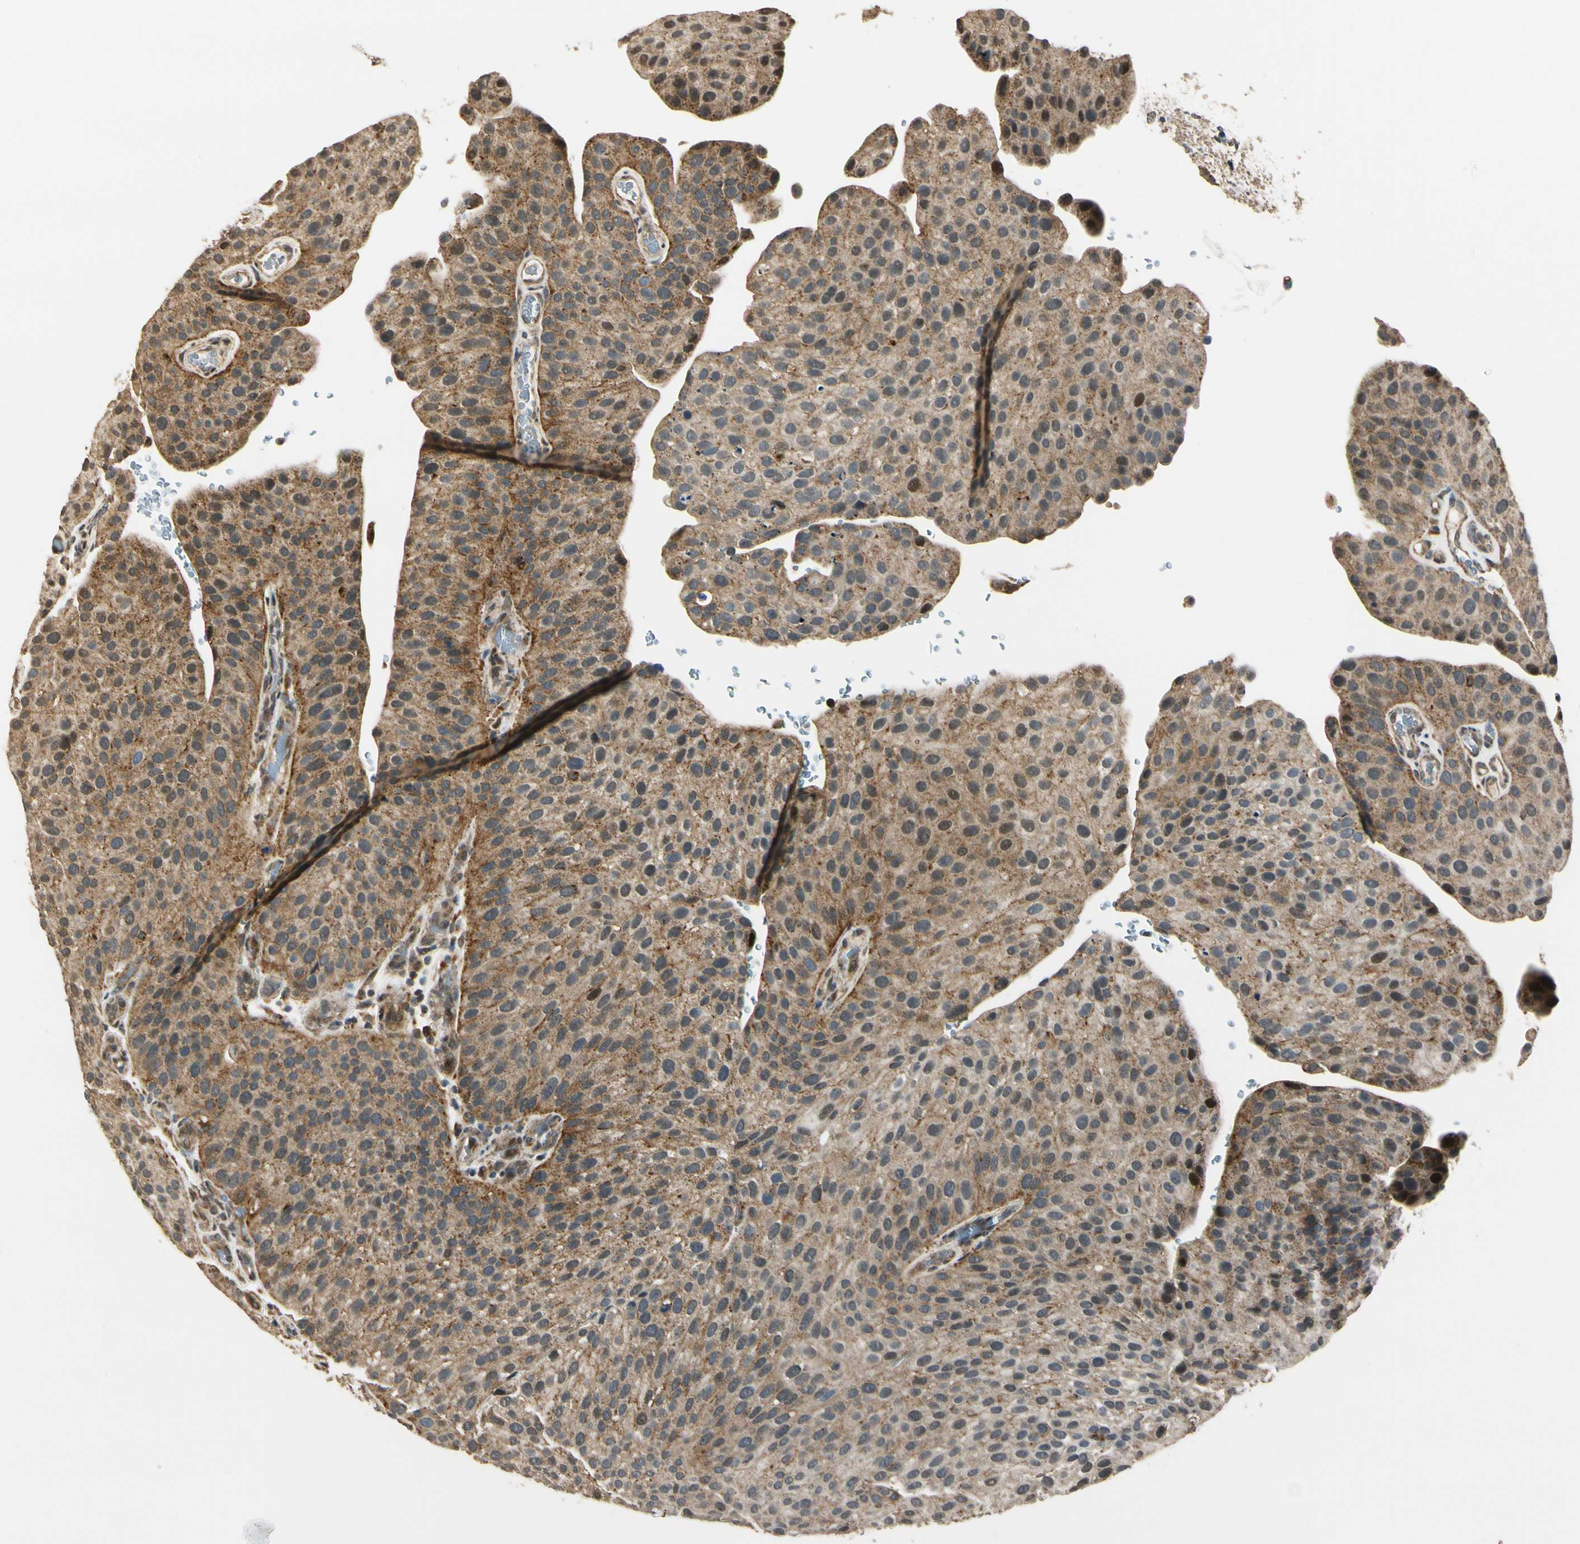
{"staining": {"intensity": "moderate", "quantity": ">75%", "location": "cytoplasmic/membranous"}, "tissue": "urothelial cancer", "cell_type": "Tumor cells", "image_type": "cancer", "snomed": [{"axis": "morphology", "description": "Urothelial carcinoma, Low grade"}, {"axis": "topography", "description": "Smooth muscle"}, {"axis": "topography", "description": "Urinary bladder"}], "caption": "IHC staining of urothelial cancer, which reveals medium levels of moderate cytoplasmic/membranous positivity in about >75% of tumor cells indicating moderate cytoplasmic/membranous protein expression. The staining was performed using DAB (brown) for protein detection and nuclei were counterstained in hematoxylin (blue).", "gene": "LAMTOR1", "patient": {"sex": "male", "age": 60}}